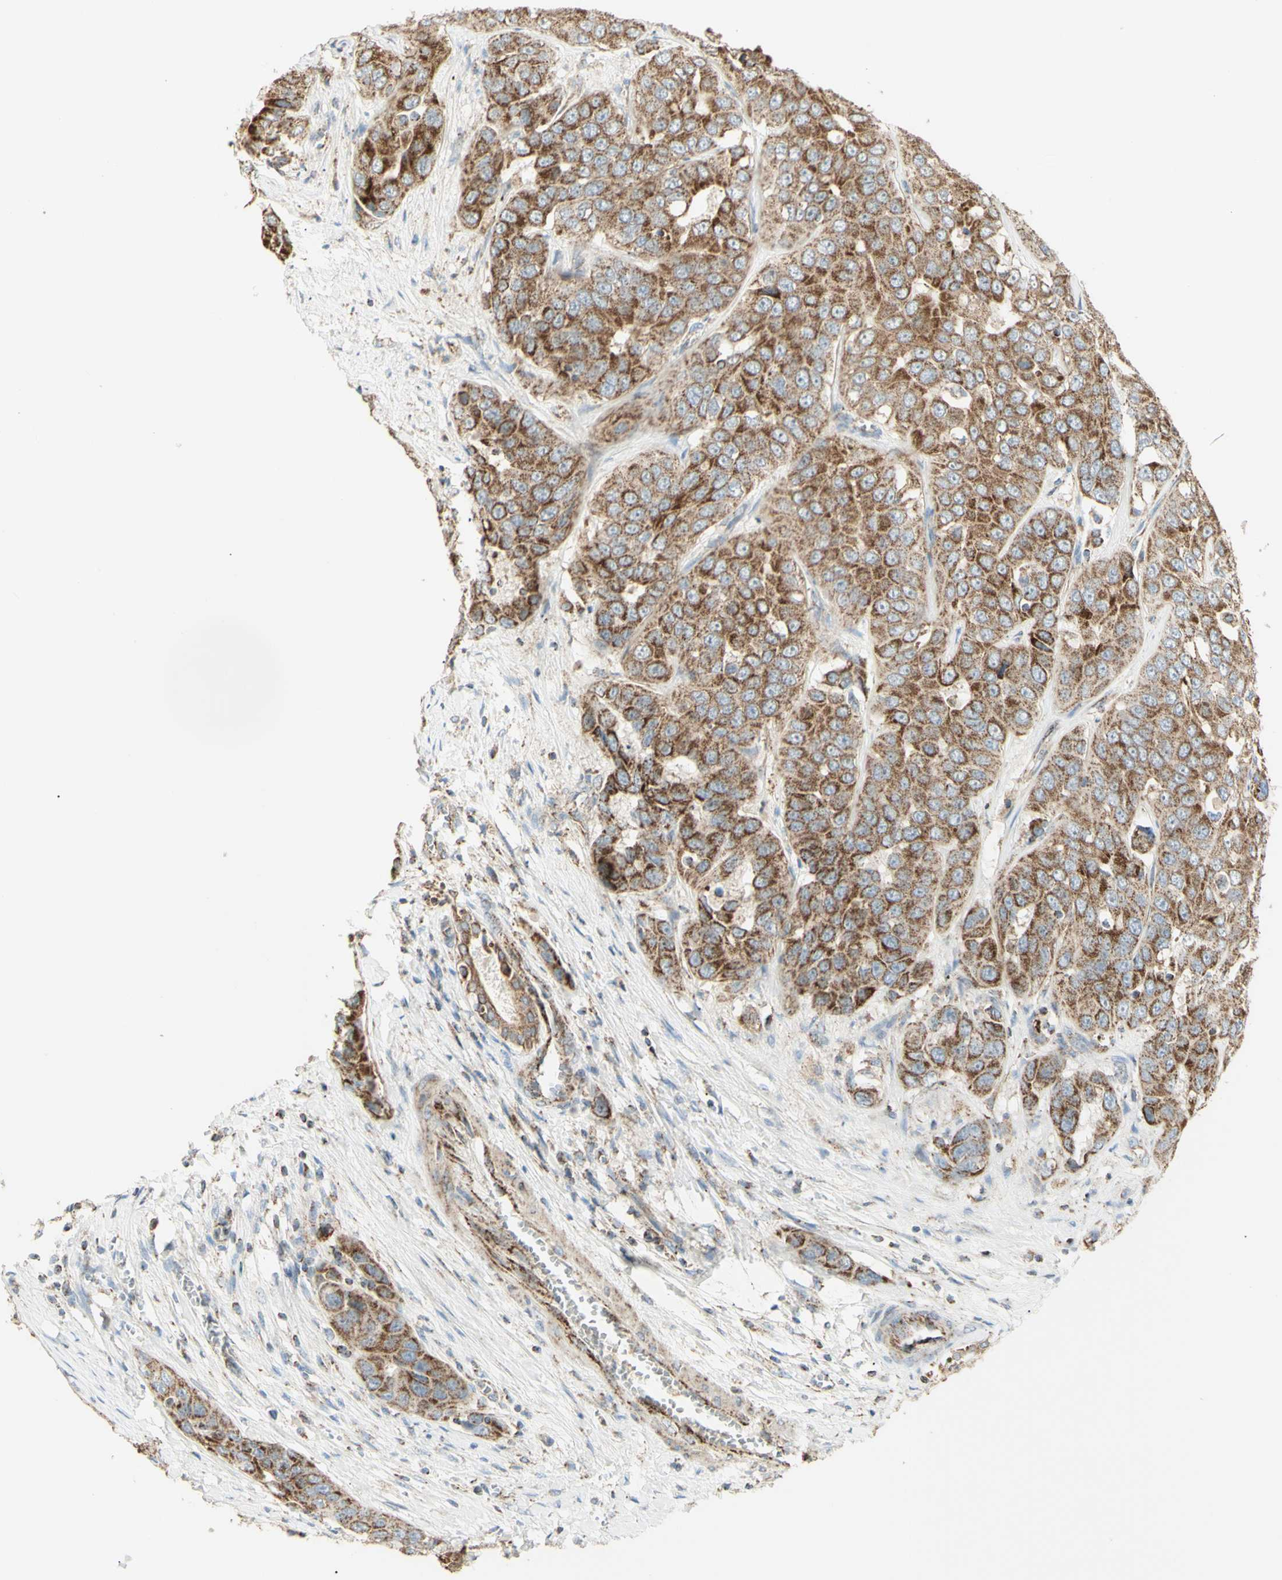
{"staining": {"intensity": "moderate", "quantity": ">75%", "location": "cytoplasmic/membranous"}, "tissue": "liver cancer", "cell_type": "Tumor cells", "image_type": "cancer", "snomed": [{"axis": "morphology", "description": "Cholangiocarcinoma"}, {"axis": "topography", "description": "Liver"}], "caption": "Immunohistochemistry micrograph of human cholangiocarcinoma (liver) stained for a protein (brown), which reveals medium levels of moderate cytoplasmic/membranous expression in approximately >75% of tumor cells.", "gene": "LETM1", "patient": {"sex": "female", "age": 52}}